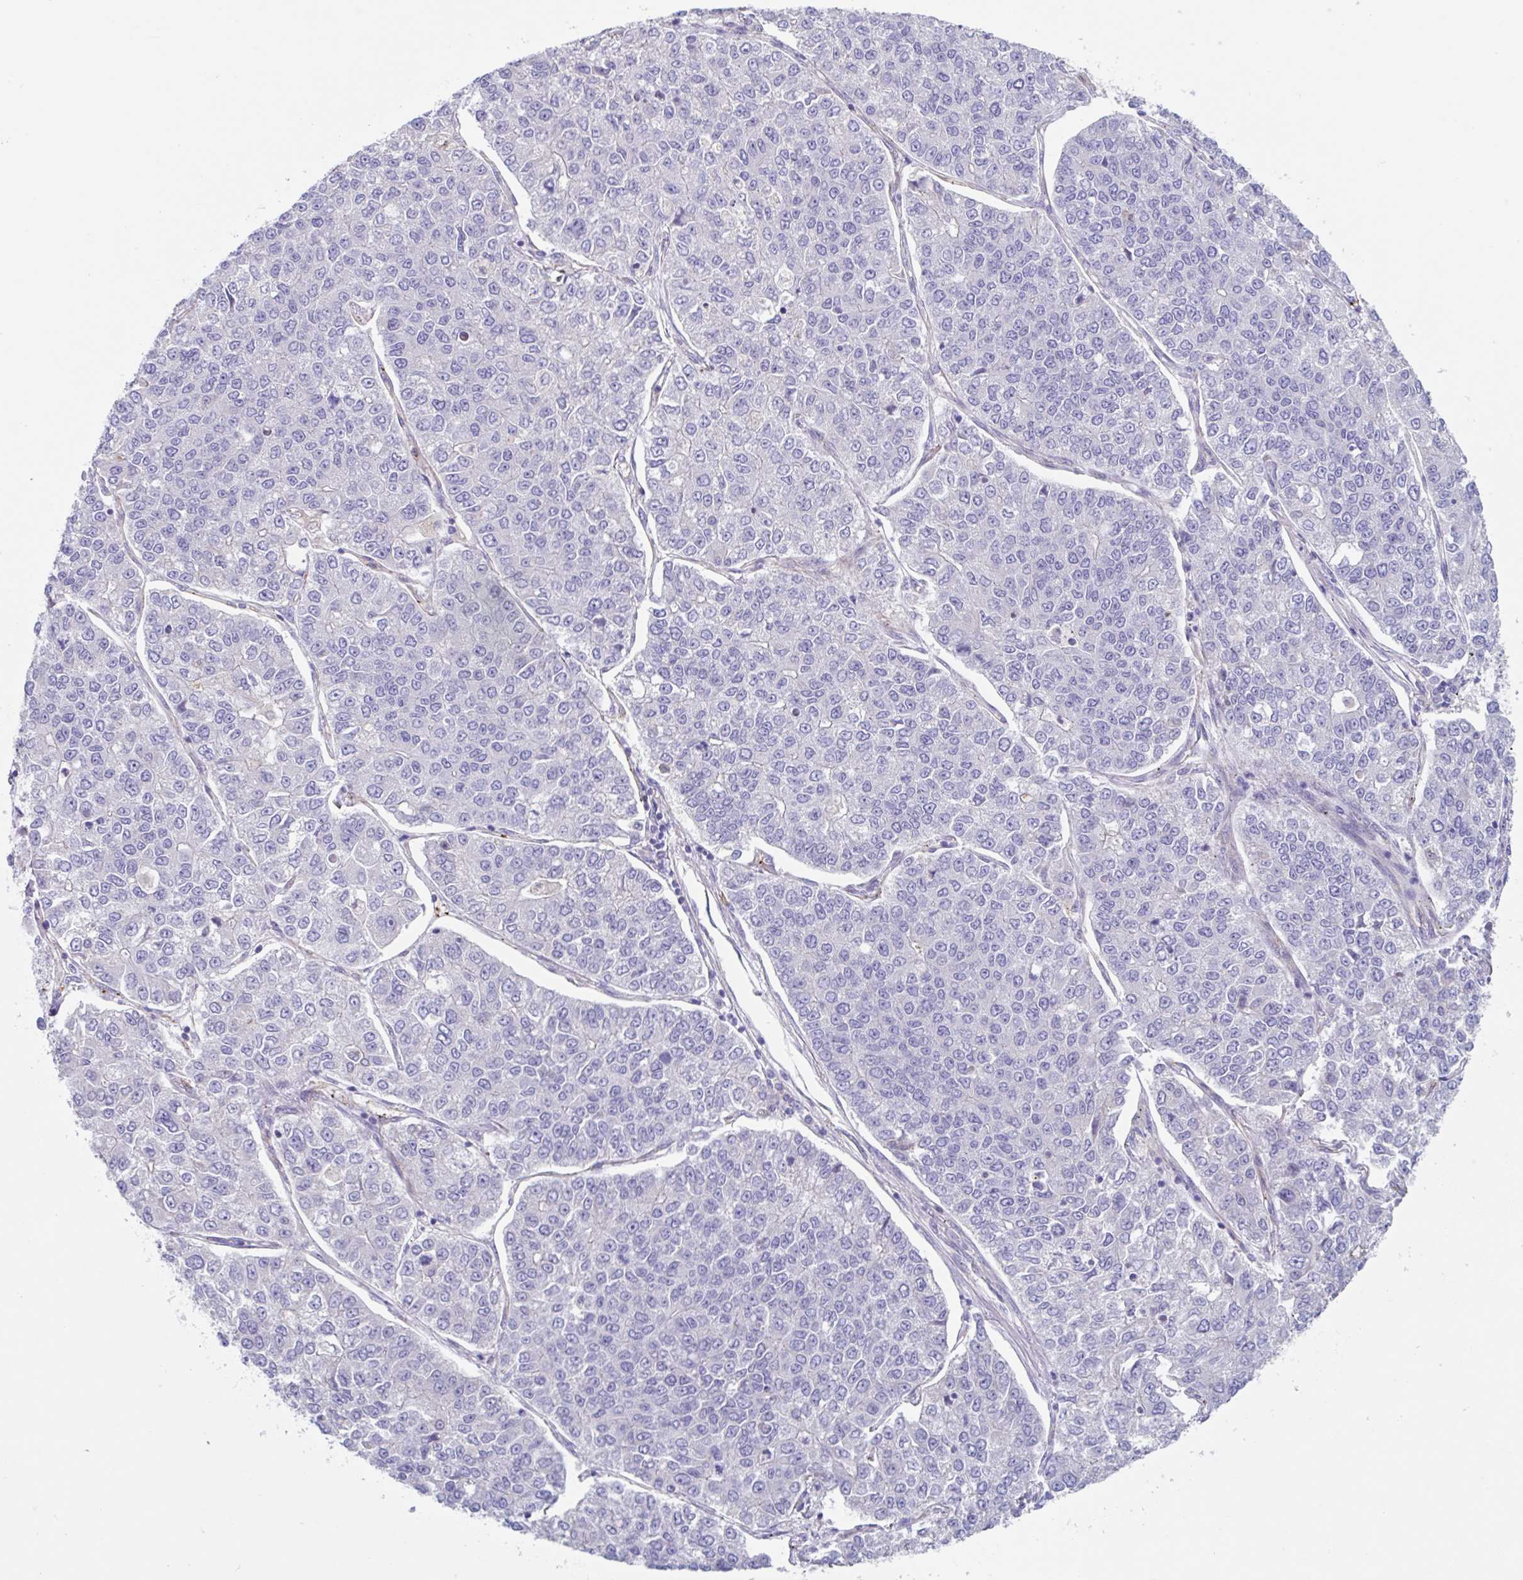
{"staining": {"intensity": "negative", "quantity": "none", "location": "none"}, "tissue": "lung cancer", "cell_type": "Tumor cells", "image_type": "cancer", "snomed": [{"axis": "morphology", "description": "Adenocarcinoma, NOS"}, {"axis": "topography", "description": "Lung"}], "caption": "A histopathology image of human lung cancer is negative for staining in tumor cells. The staining was performed using DAB (3,3'-diaminobenzidine) to visualize the protein expression in brown, while the nuclei were stained in blue with hematoxylin (Magnification: 20x).", "gene": "EHD4", "patient": {"sex": "male", "age": 49}}